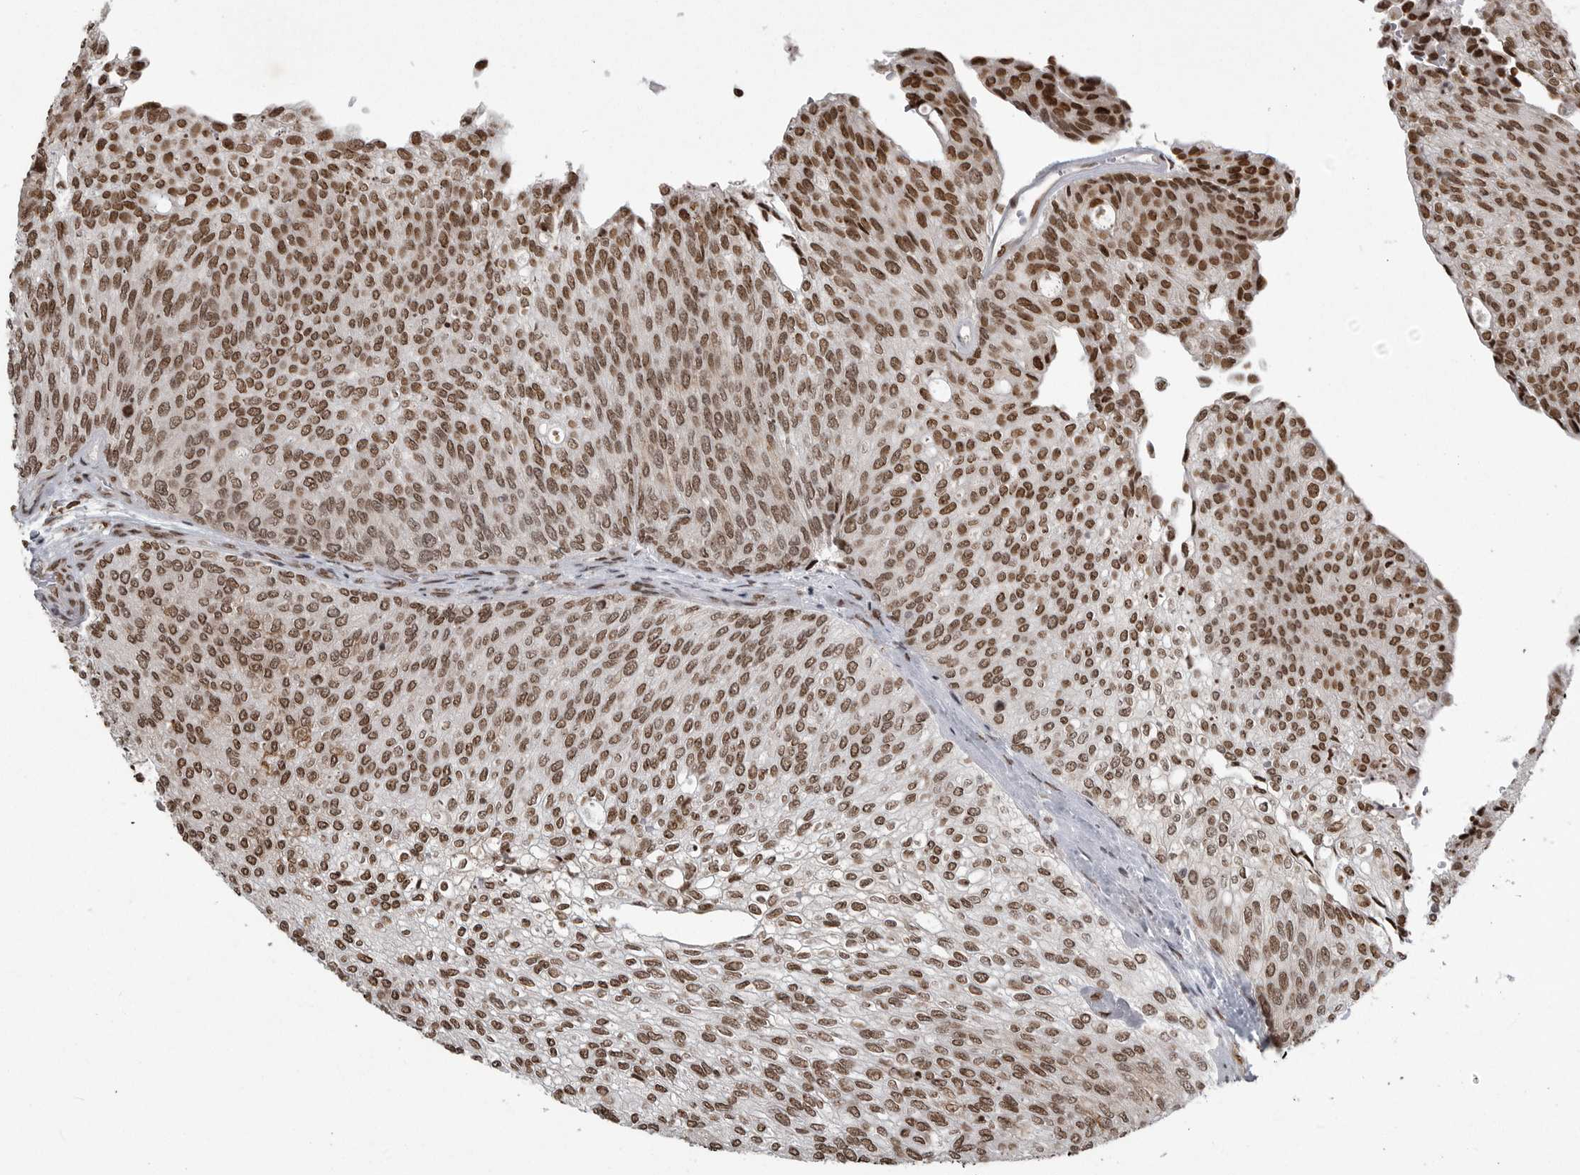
{"staining": {"intensity": "moderate", "quantity": ">75%", "location": "nuclear"}, "tissue": "urothelial cancer", "cell_type": "Tumor cells", "image_type": "cancer", "snomed": [{"axis": "morphology", "description": "Urothelial carcinoma, Low grade"}, {"axis": "topography", "description": "Urinary bladder"}], "caption": "Urothelial carcinoma (low-grade) tissue shows moderate nuclear positivity in approximately >75% of tumor cells, visualized by immunohistochemistry.", "gene": "YAF2", "patient": {"sex": "female", "age": 79}}